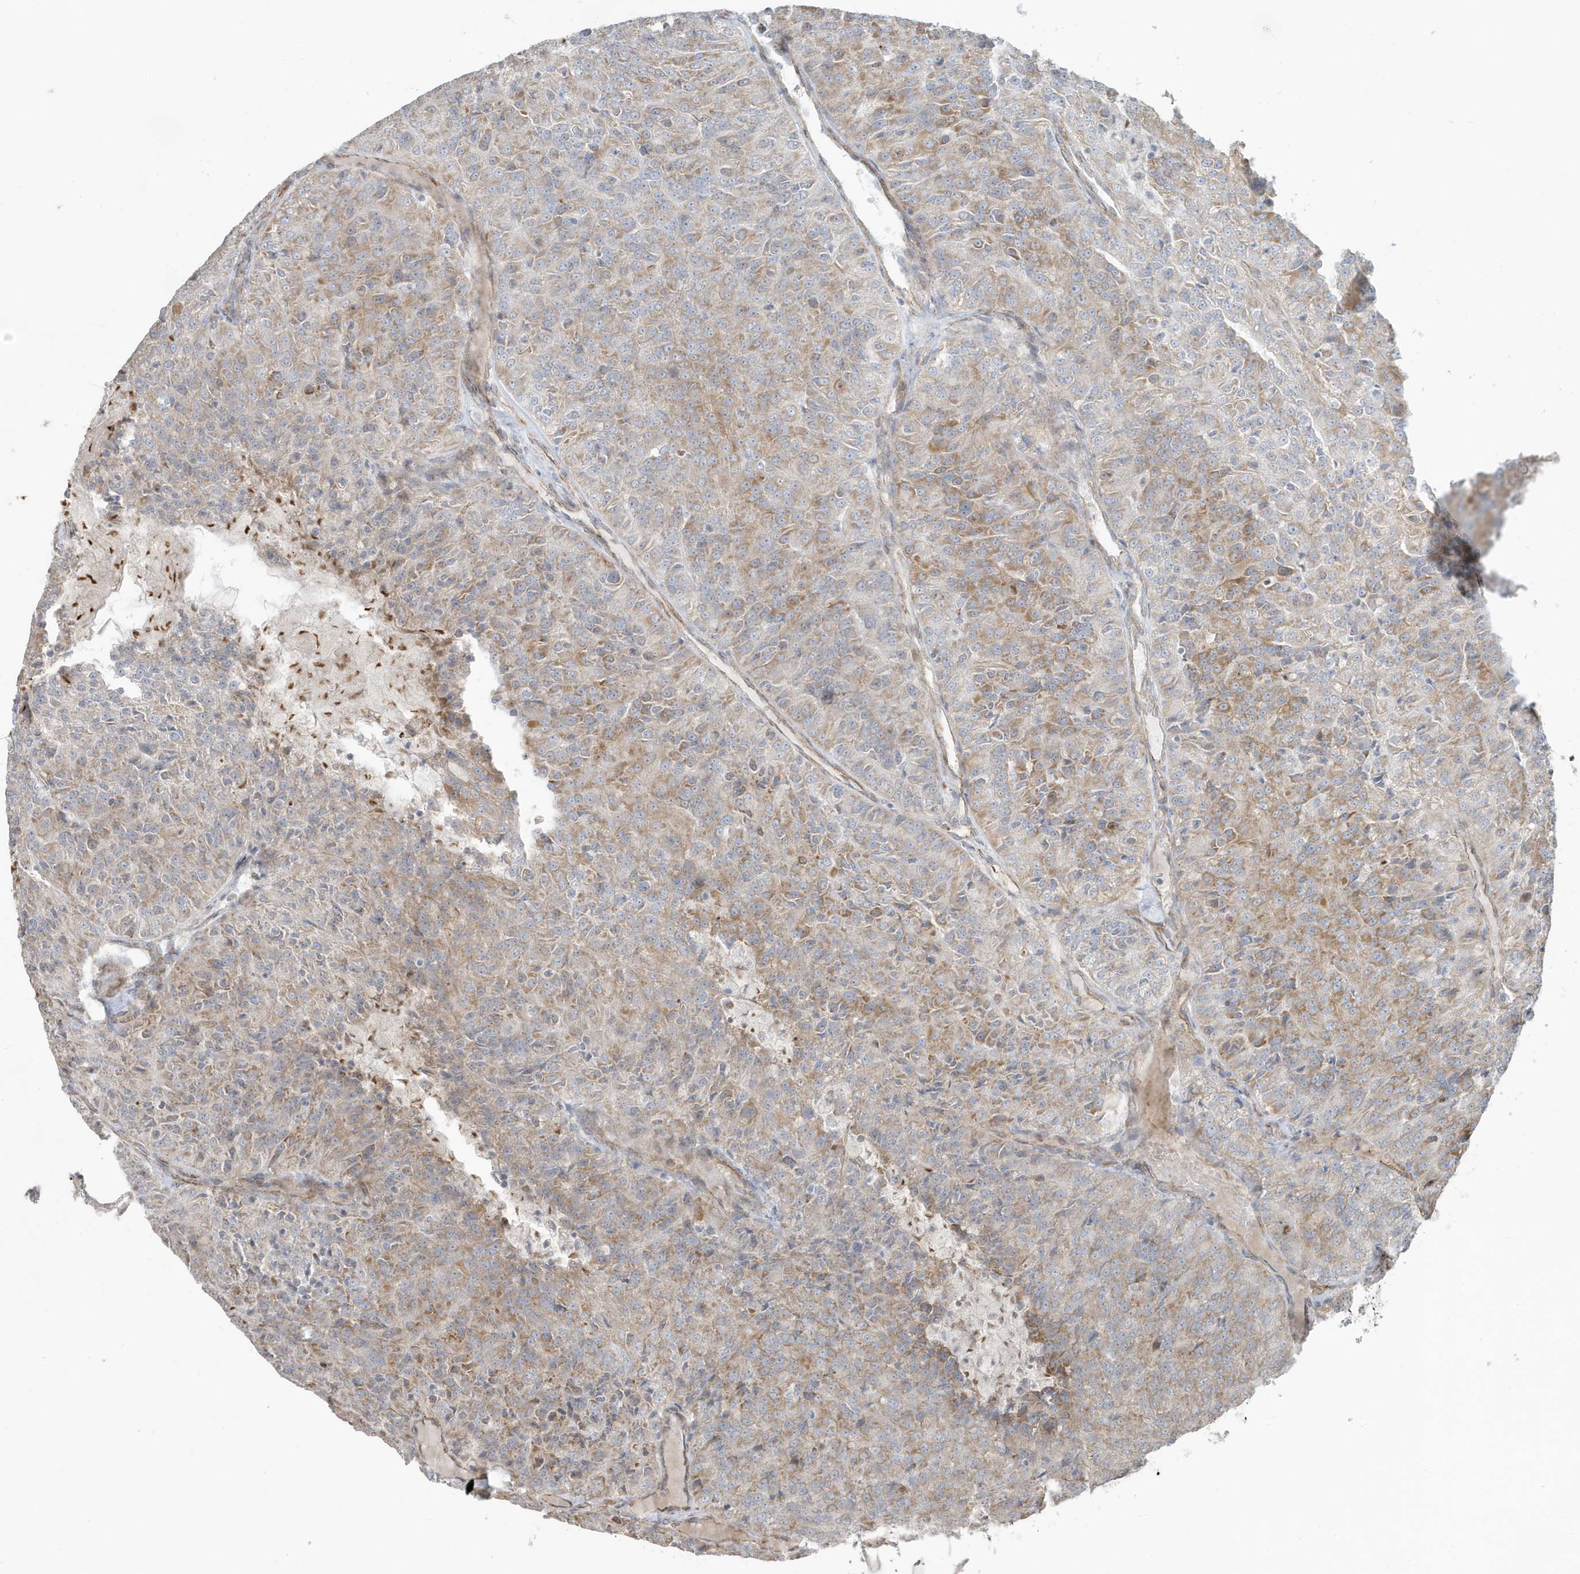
{"staining": {"intensity": "moderate", "quantity": "25%-75%", "location": "cytoplasmic/membranous"}, "tissue": "renal cancer", "cell_type": "Tumor cells", "image_type": "cancer", "snomed": [{"axis": "morphology", "description": "Adenocarcinoma, NOS"}, {"axis": "topography", "description": "Kidney"}], "caption": "This image exhibits IHC staining of human renal adenocarcinoma, with medium moderate cytoplasmic/membranous expression in approximately 25%-75% of tumor cells.", "gene": "CHCHD4", "patient": {"sex": "female", "age": 63}}